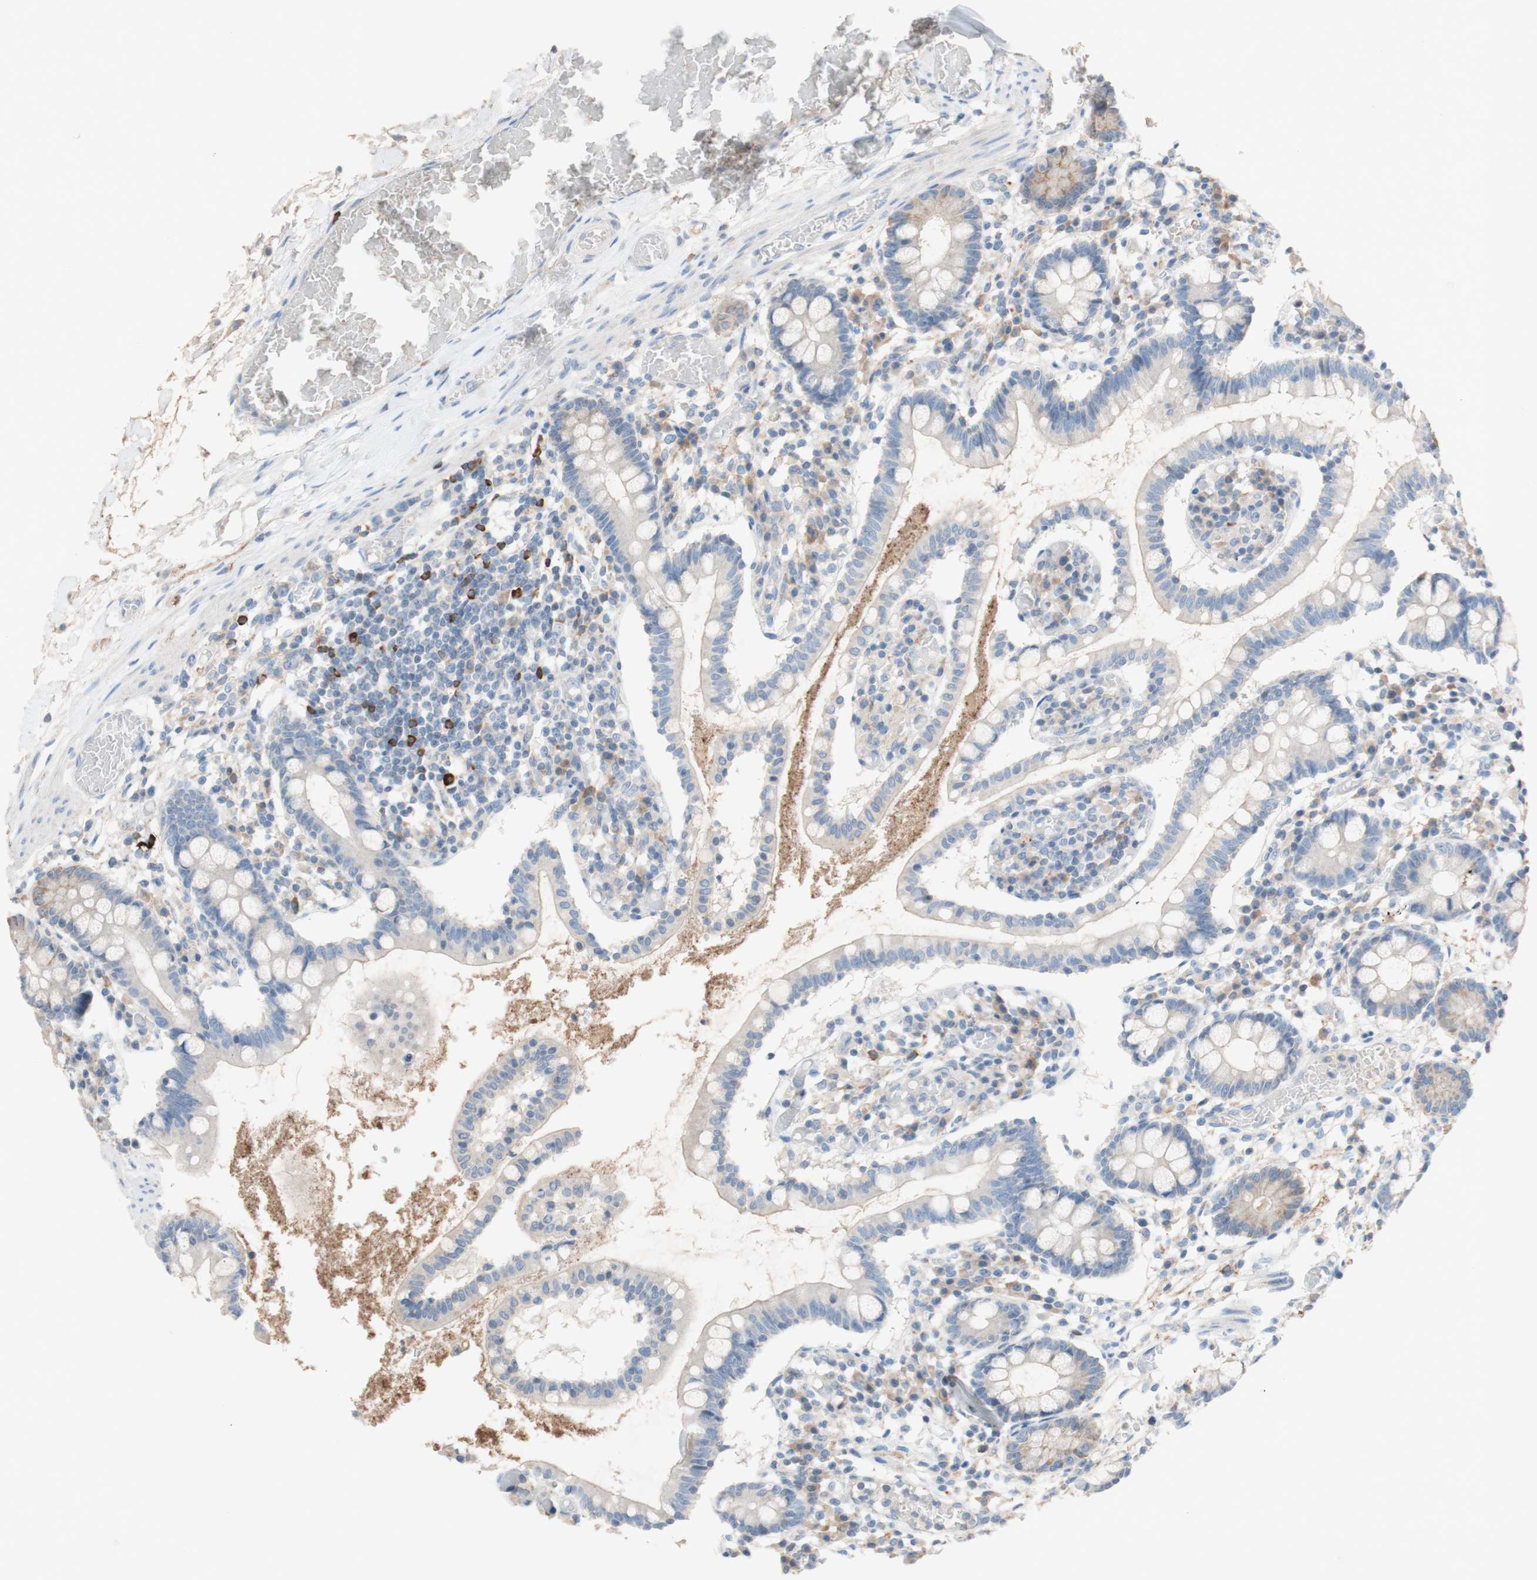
{"staining": {"intensity": "weak", "quantity": ">75%", "location": "cytoplasmic/membranous"}, "tissue": "small intestine", "cell_type": "Glandular cells", "image_type": "normal", "snomed": [{"axis": "morphology", "description": "Normal tissue, NOS"}, {"axis": "topography", "description": "Small intestine"}], "caption": "DAB (3,3'-diaminobenzidine) immunohistochemical staining of benign small intestine demonstrates weak cytoplasmic/membranous protein staining in about >75% of glandular cells.", "gene": "PACSIN1", "patient": {"sex": "female", "age": 61}}